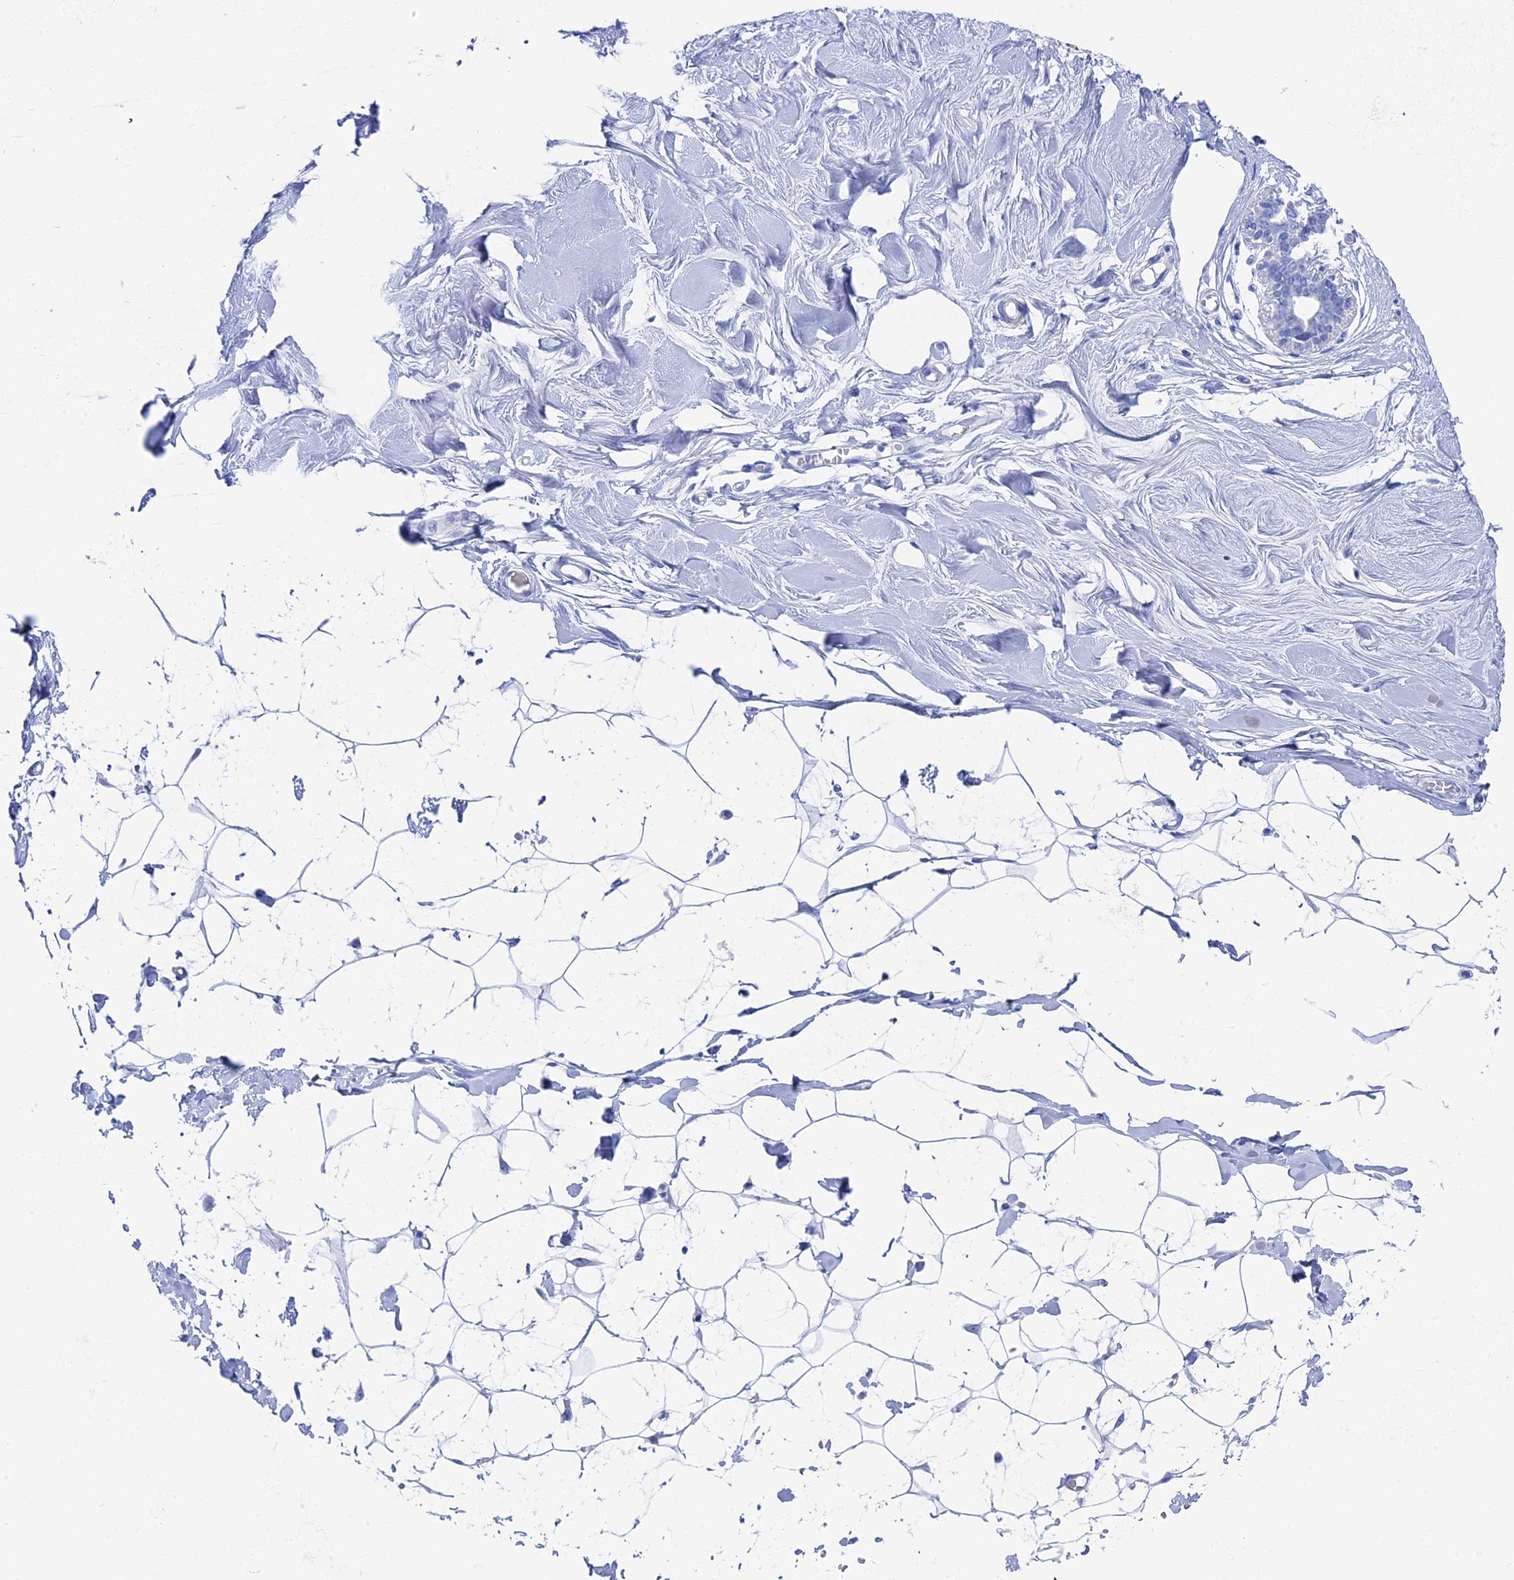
{"staining": {"intensity": "negative", "quantity": "none", "location": "none"}, "tissue": "breast", "cell_type": "Adipocytes", "image_type": "normal", "snomed": [{"axis": "morphology", "description": "Normal tissue, NOS"}, {"axis": "topography", "description": "Breast"}], "caption": "Immunohistochemical staining of unremarkable human breast reveals no significant staining in adipocytes.", "gene": "UNC119", "patient": {"sex": "female", "age": 27}}